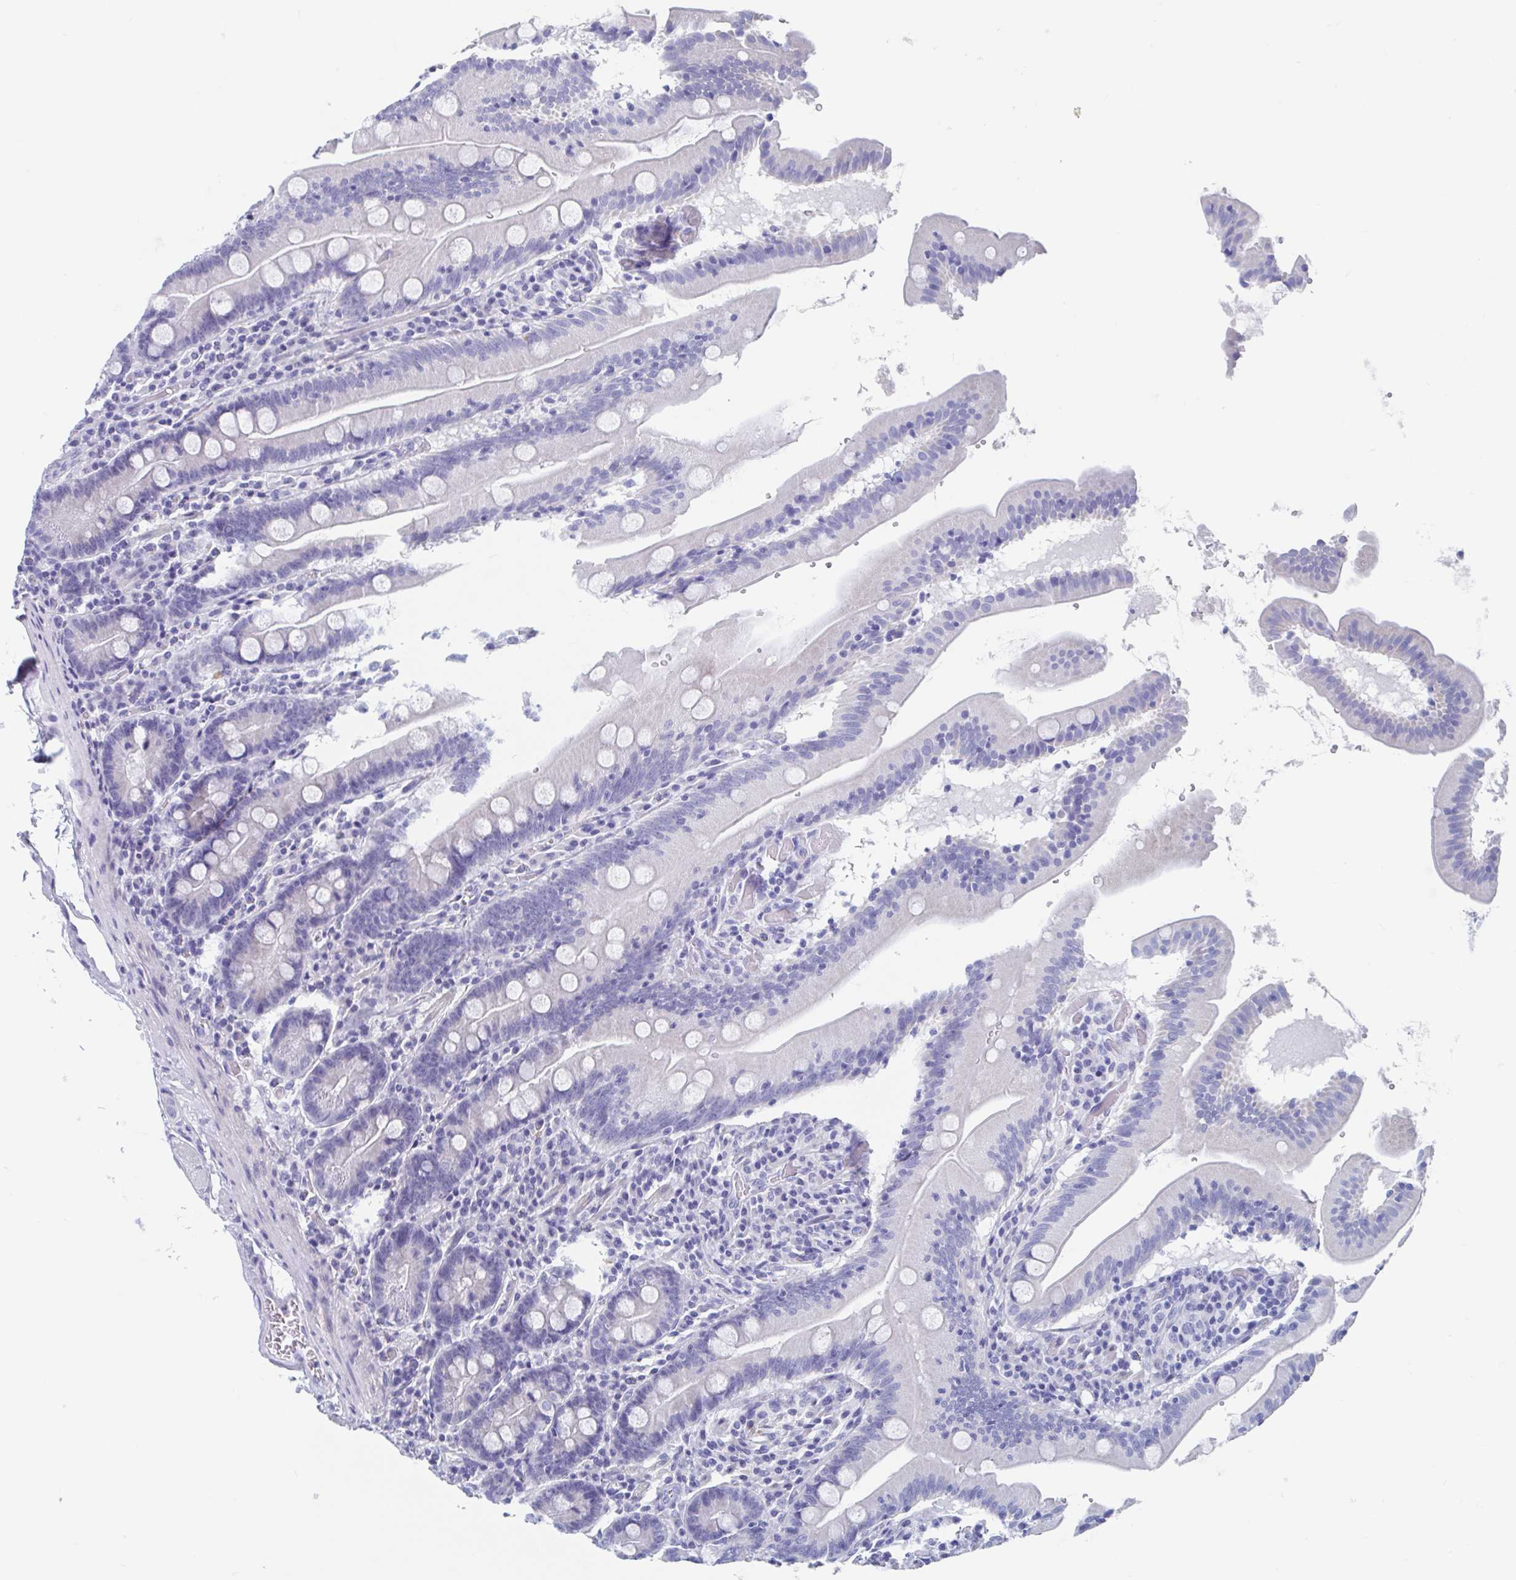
{"staining": {"intensity": "negative", "quantity": "none", "location": "none"}, "tissue": "small intestine", "cell_type": "Glandular cells", "image_type": "normal", "snomed": [{"axis": "morphology", "description": "Normal tissue, NOS"}, {"axis": "topography", "description": "Small intestine"}], "caption": "This is an immunohistochemistry micrograph of normal small intestine. There is no positivity in glandular cells.", "gene": "SHCBP1L", "patient": {"sex": "male", "age": 37}}